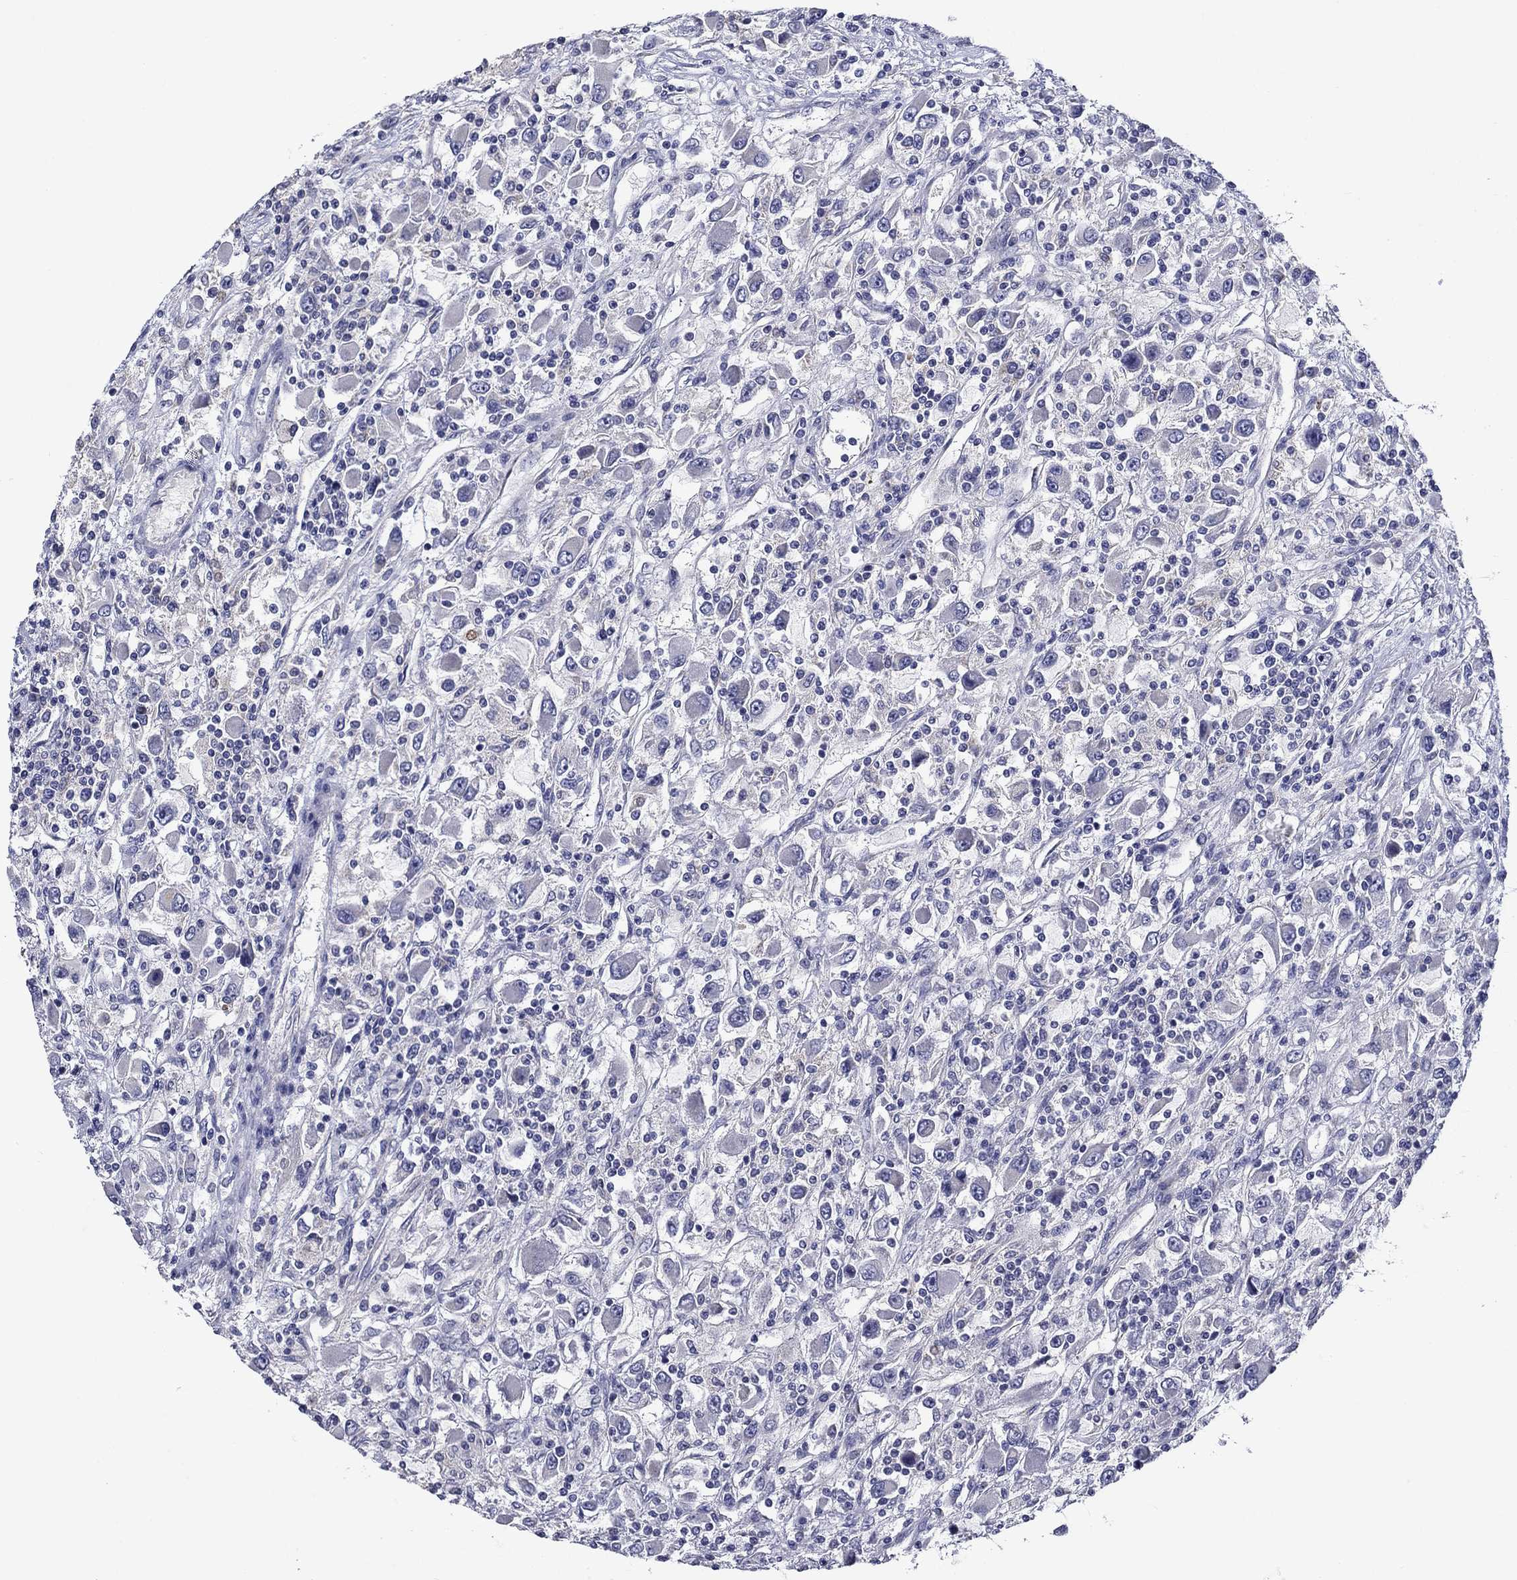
{"staining": {"intensity": "negative", "quantity": "none", "location": "none"}, "tissue": "renal cancer", "cell_type": "Tumor cells", "image_type": "cancer", "snomed": [{"axis": "morphology", "description": "Adenocarcinoma, NOS"}, {"axis": "topography", "description": "Kidney"}], "caption": "Immunohistochemistry (IHC) image of neoplastic tissue: human renal cancer stained with DAB (3,3'-diaminobenzidine) shows no significant protein expression in tumor cells.", "gene": "SPATA7", "patient": {"sex": "female", "age": 67}}